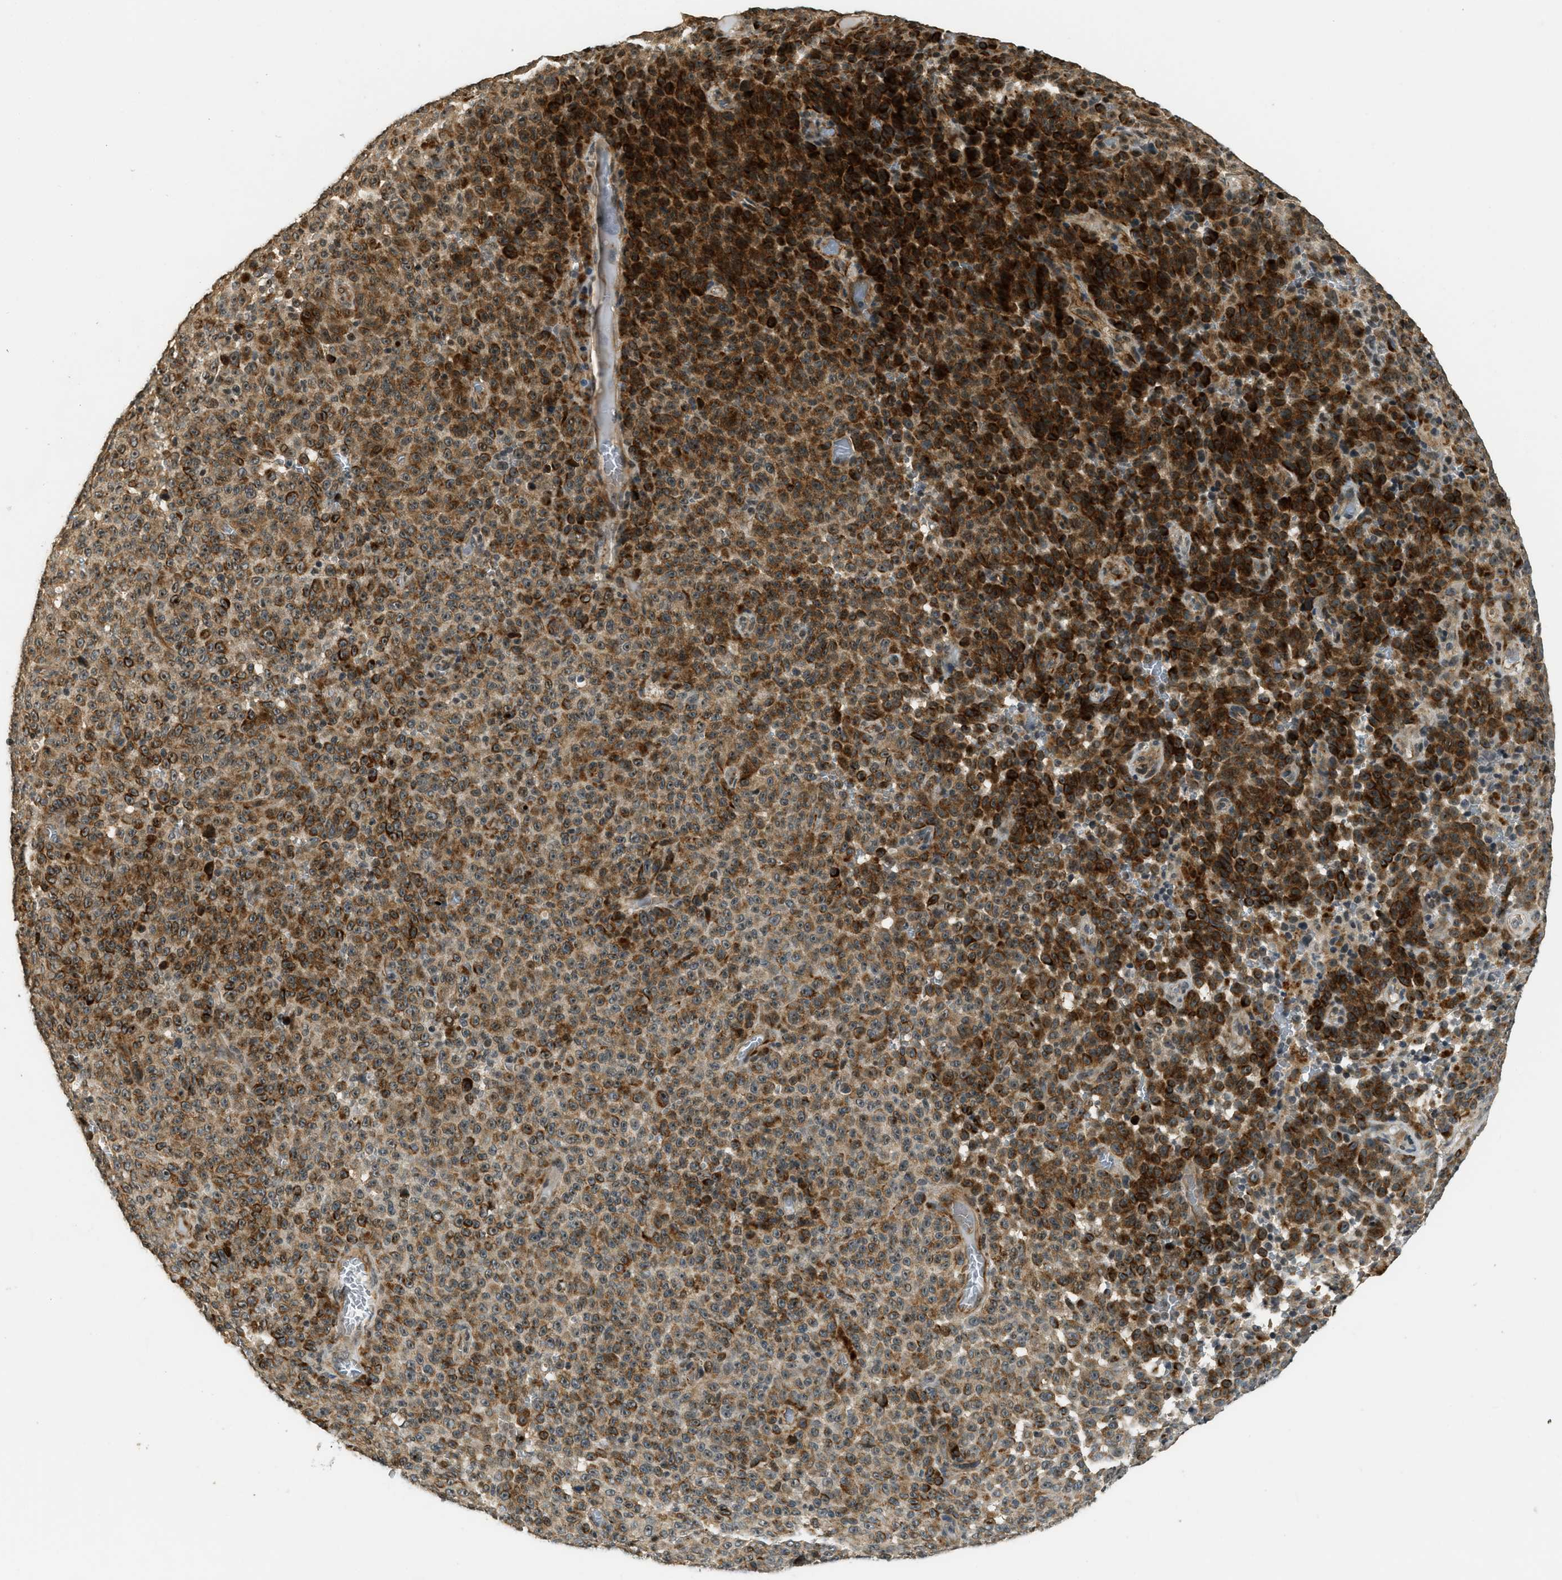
{"staining": {"intensity": "strong", "quantity": ">75%", "location": "cytoplasmic/membranous"}, "tissue": "melanoma", "cell_type": "Tumor cells", "image_type": "cancer", "snomed": [{"axis": "morphology", "description": "Malignant melanoma, NOS"}, {"axis": "topography", "description": "Skin"}], "caption": "Protein expression analysis of human melanoma reveals strong cytoplasmic/membranous positivity in approximately >75% of tumor cells. (DAB (3,3'-diaminobenzidine) IHC with brightfield microscopy, high magnification).", "gene": "MED21", "patient": {"sex": "female", "age": 82}}